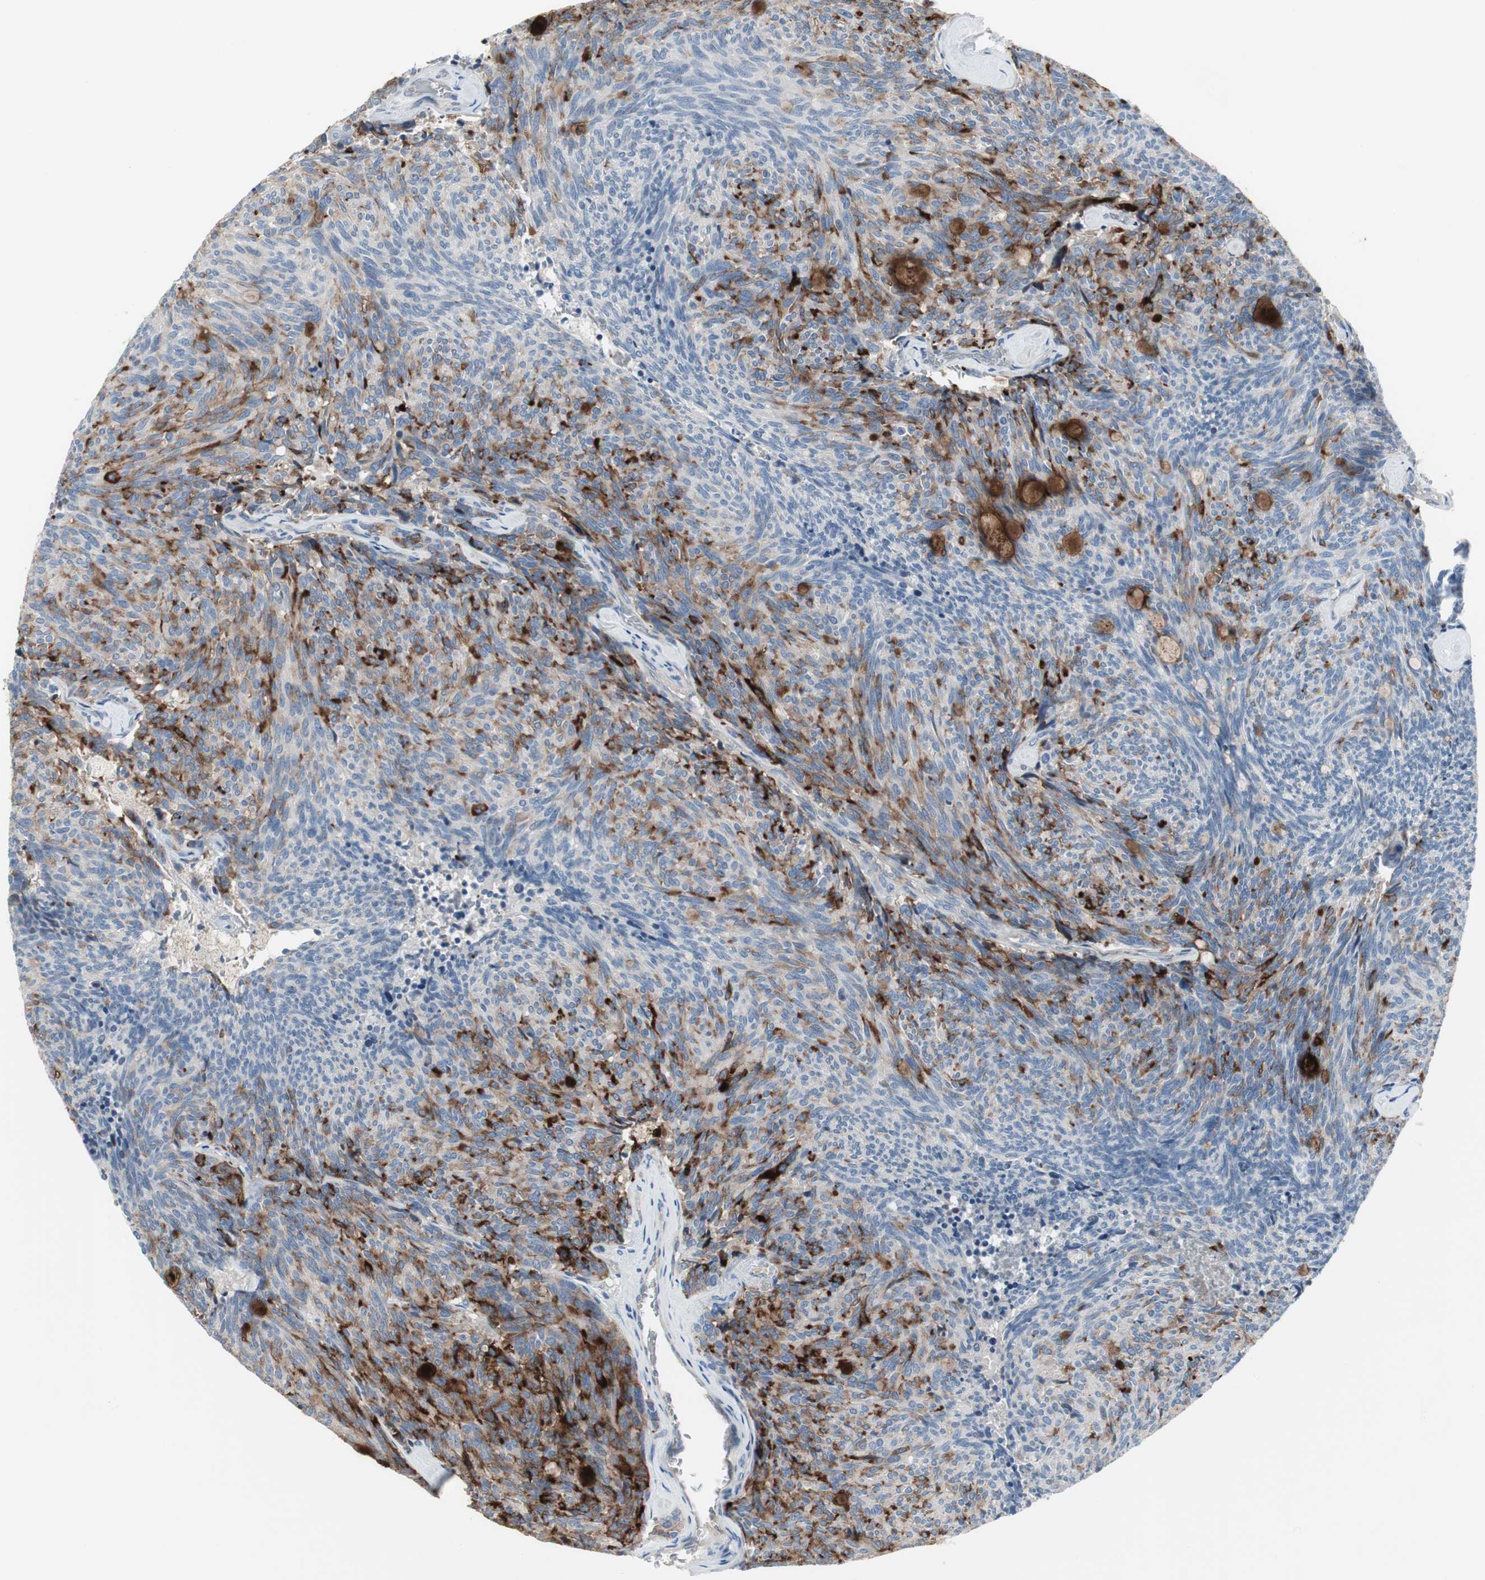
{"staining": {"intensity": "strong", "quantity": "25%-75%", "location": "cytoplasmic/membranous"}, "tissue": "carcinoid", "cell_type": "Tumor cells", "image_type": "cancer", "snomed": [{"axis": "morphology", "description": "Carcinoid, malignant, NOS"}, {"axis": "topography", "description": "Pancreas"}], "caption": "Approximately 25%-75% of tumor cells in malignant carcinoid show strong cytoplasmic/membranous protein staining as visualized by brown immunohistochemical staining.", "gene": "PIGR", "patient": {"sex": "female", "age": 54}}